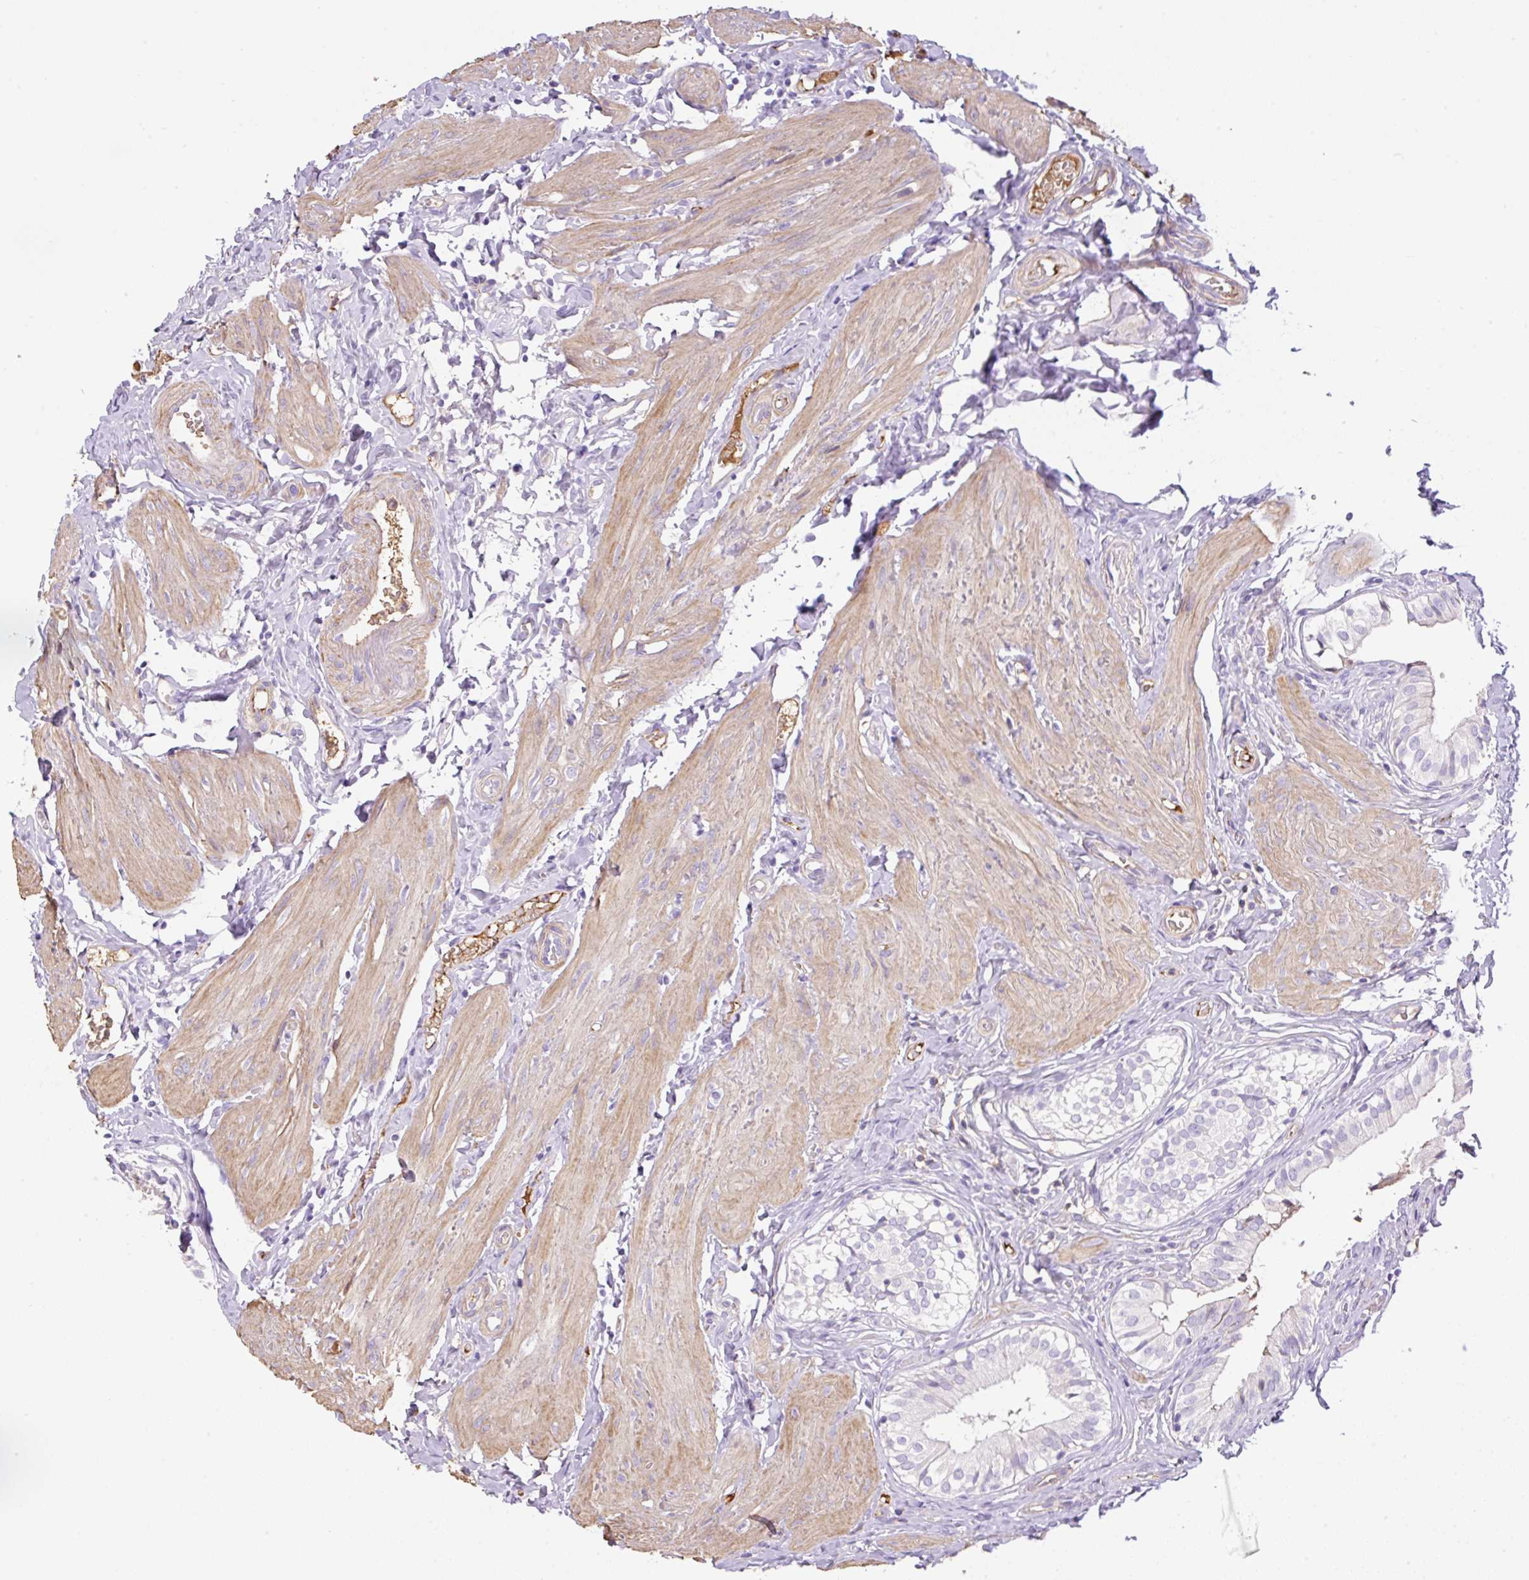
{"staining": {"intensity": "negative", "quantity": "none", "location": "none"}, "tissue": "gallbladder", "cell_type": "Glandular cells", "image_type": "normal", "snomed": [{"axis": "morphology", "description": "Normal tissue, NOS"}, {"axis": "topography", "description": "Gallbladder"}], "caption": "Immunohistochemistry (IHC) photomicrograph of unremarkable gallbladder: human gallbladder stained with DAB (3,3'-diaminobenzidine) reveals no significant protein positivity in glandular cells.", "gene": "TDRD15", "patient": {"sex": "female", "age": 47}}